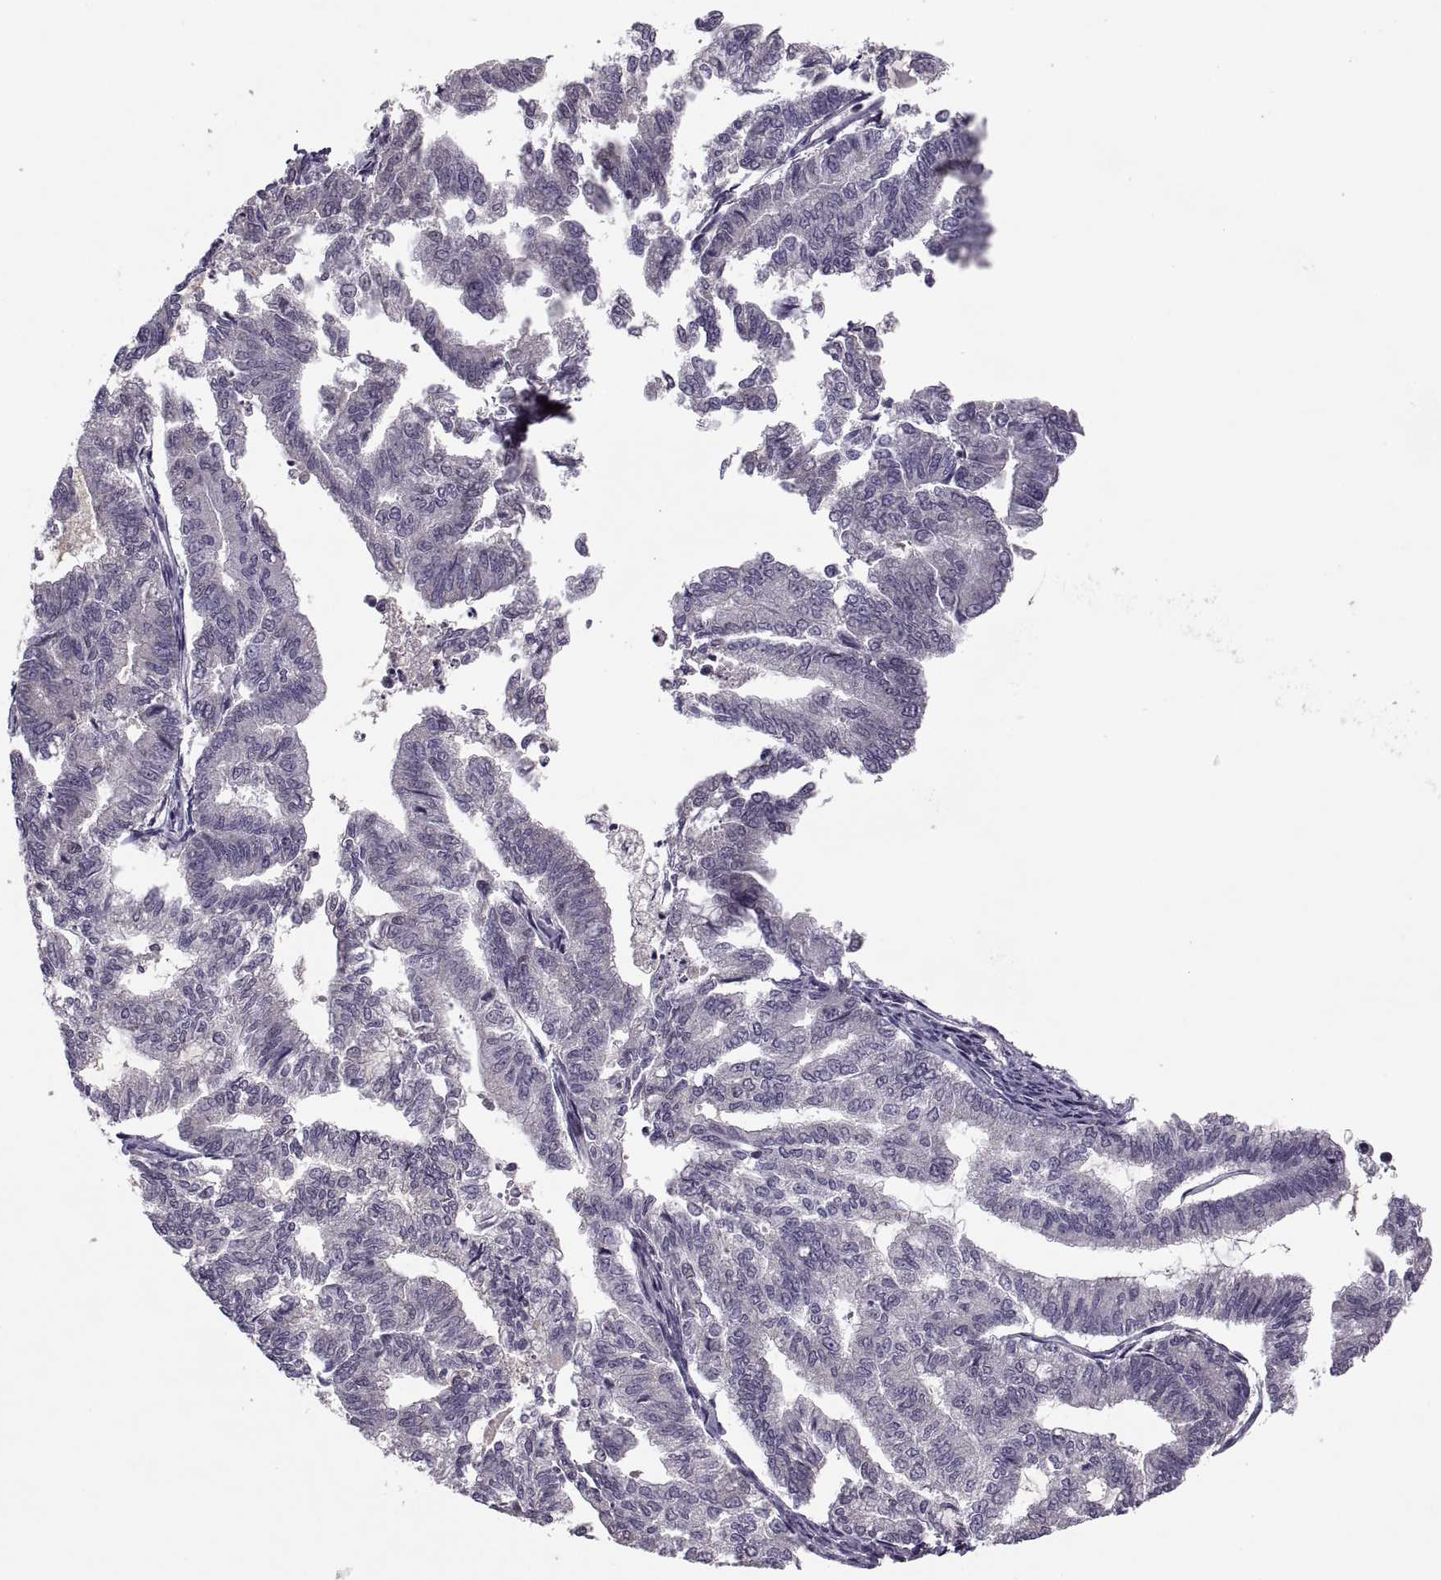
{"staining": {"intensity": "negative", "quantity": "none", "location": "none"}, "tissue": "endometrial cancer", "cell_type": "Tumor cells", "image_type": "cancer", "snomed": [{"axis": "morphology", "description": "Adenocarcinoma, NOS"}, {"axis": "topography", "description": "Endometrium"}], "caption": "DAB immunohistochemical staining of adenocarcinoma (endometrial) reveals no significant expression in tumor cells. The staining was performed using DAB (3,3'-diaminobenzidine) to visualize the protein expression in brown, while the nuclei were stained in blue with hematoxylin (Magnification: 20x).", "gene": "CACNA1F", "patient": {"sex": "female", "age": 79}}